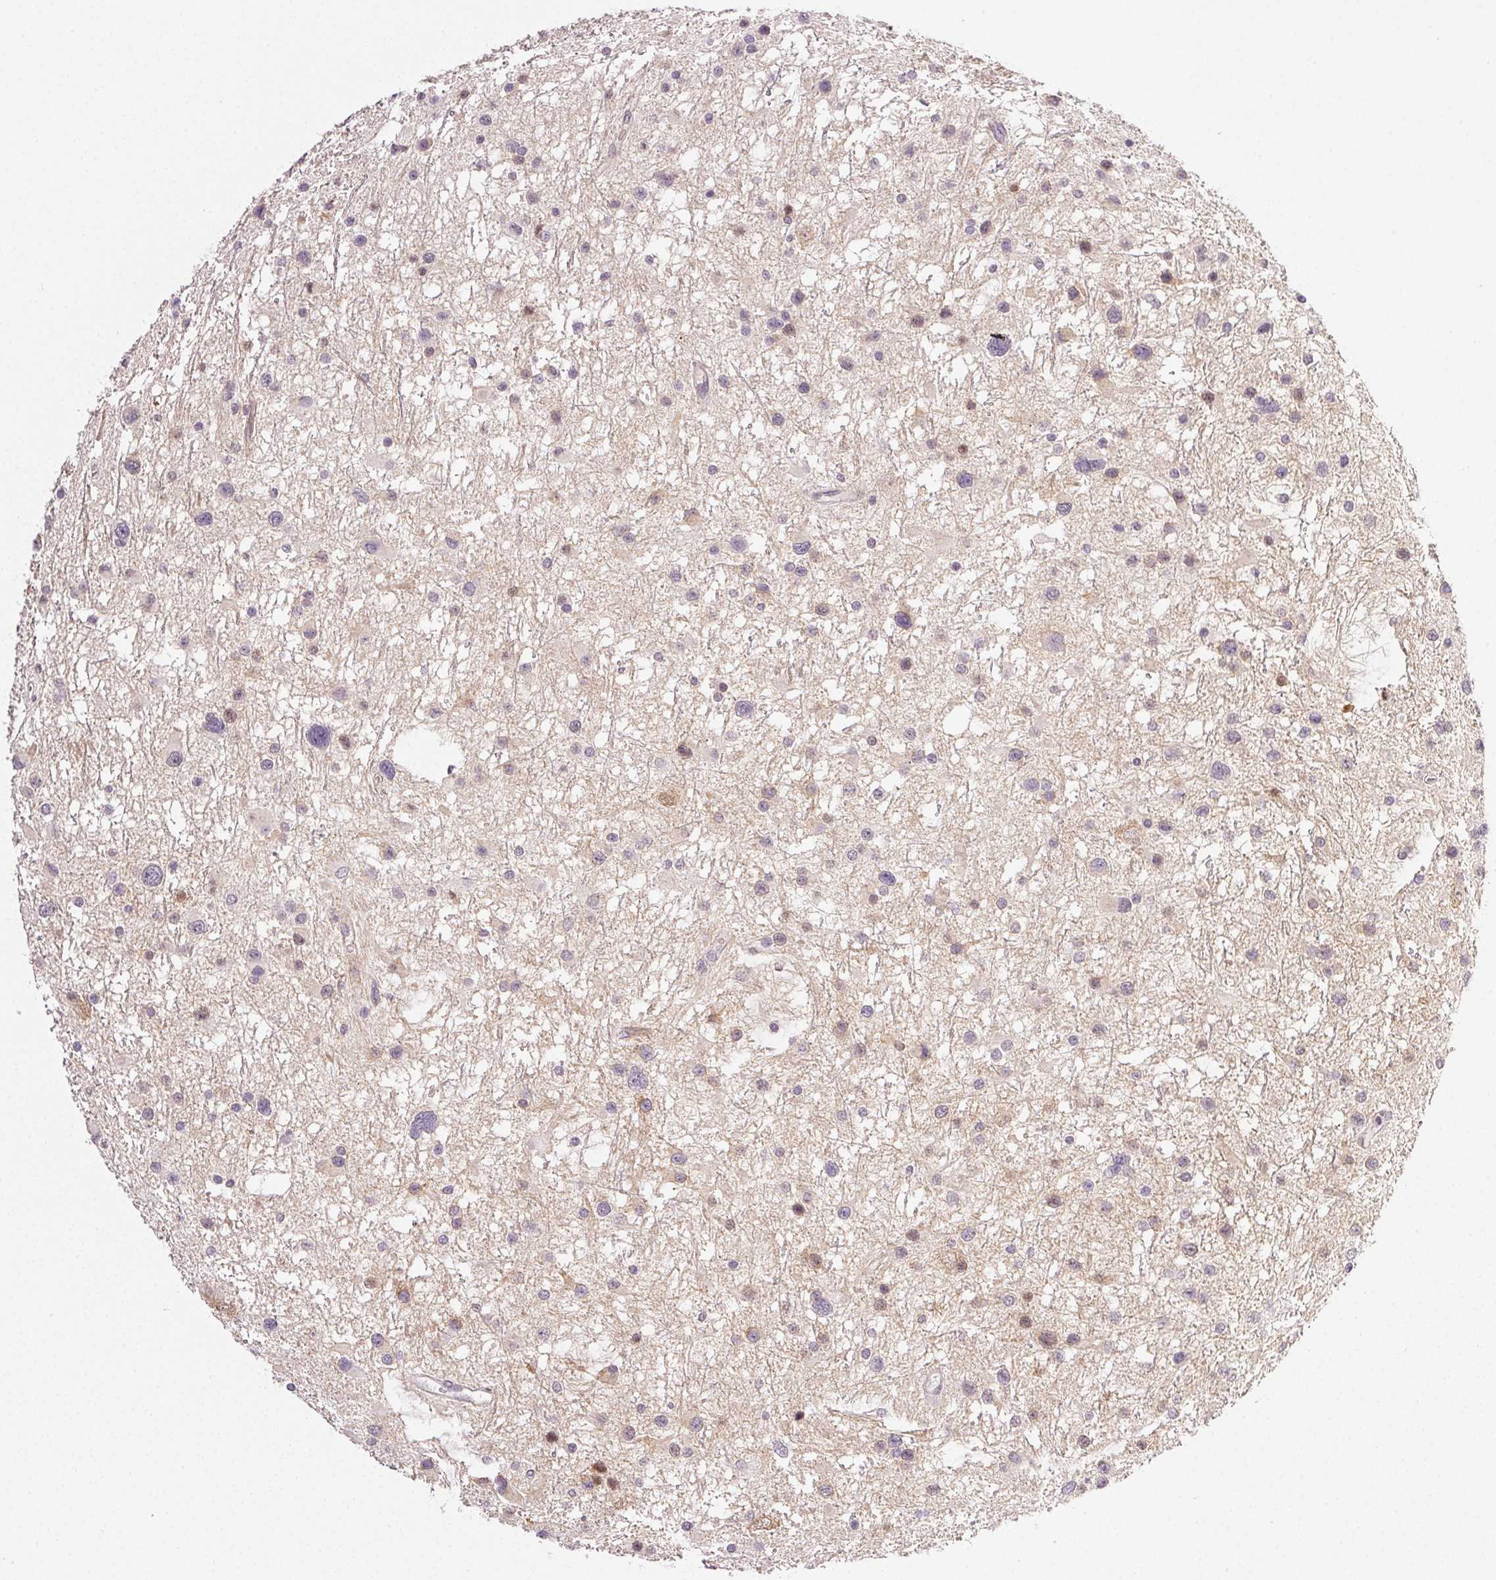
{"staining": {"intensity": "negative", "quantity": "none", "location": "none"}, "tissue": "glioma", "cell_type": "Tumor cells", "image_type": "cancer", "snomed": [{"axis": "morphology", "description": "Glioma, malignant, Low grade"}, {"axis": "topography", "description": "Brain"}], "caption": "Immunohistochemical staining of human glioma exhibits no significant expression in tumor cells. (DAB immunohistochemistry (IHC) visualized using brightfield microscopy, high magnification).", "gene": "PLCB1", "patient": {"sex": "female", "age": 32}}